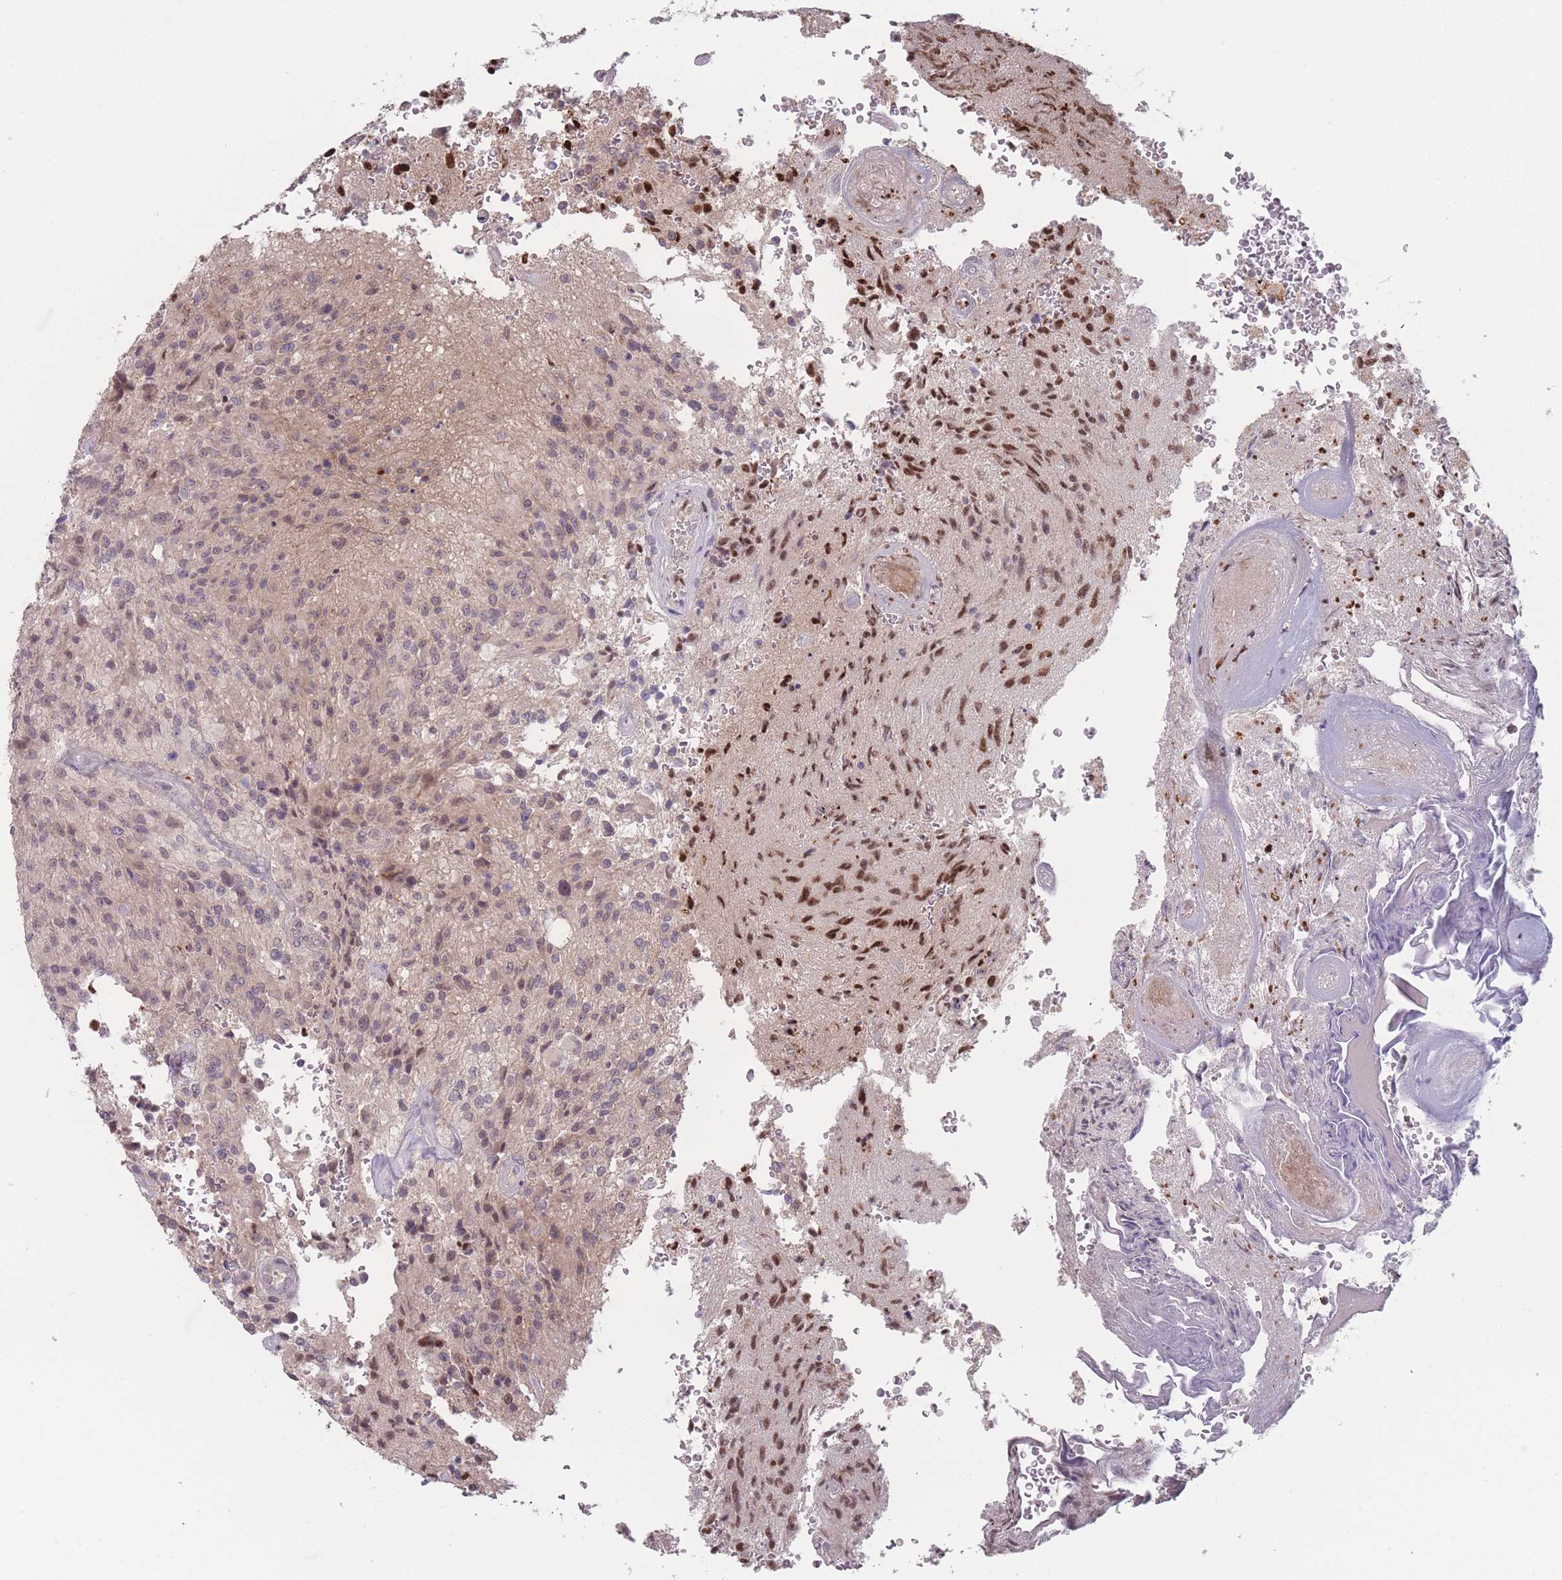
{"staining": {"intensity": "moderate", "quantity": "25%-75%", "location": "nuclear"}, "tissue": "glioma", "cell_type": "Tumor cells", "image_type": "cancer", "snomed": [{"axis": "morphology", "description": "Normal tissue, NOS"}, {"axis": "morphology", "description": "Glioma, malignant, High grade"}, {"axis": "topography", "description": "Cerebral cortex"}], "caption": "Protein analysis of glioma tissue exhibits moderate nuclear staining in about 25%-75% of tumor cells.", "gene": "TMEM232", "patient": {"sex": "male", "age": 56}}